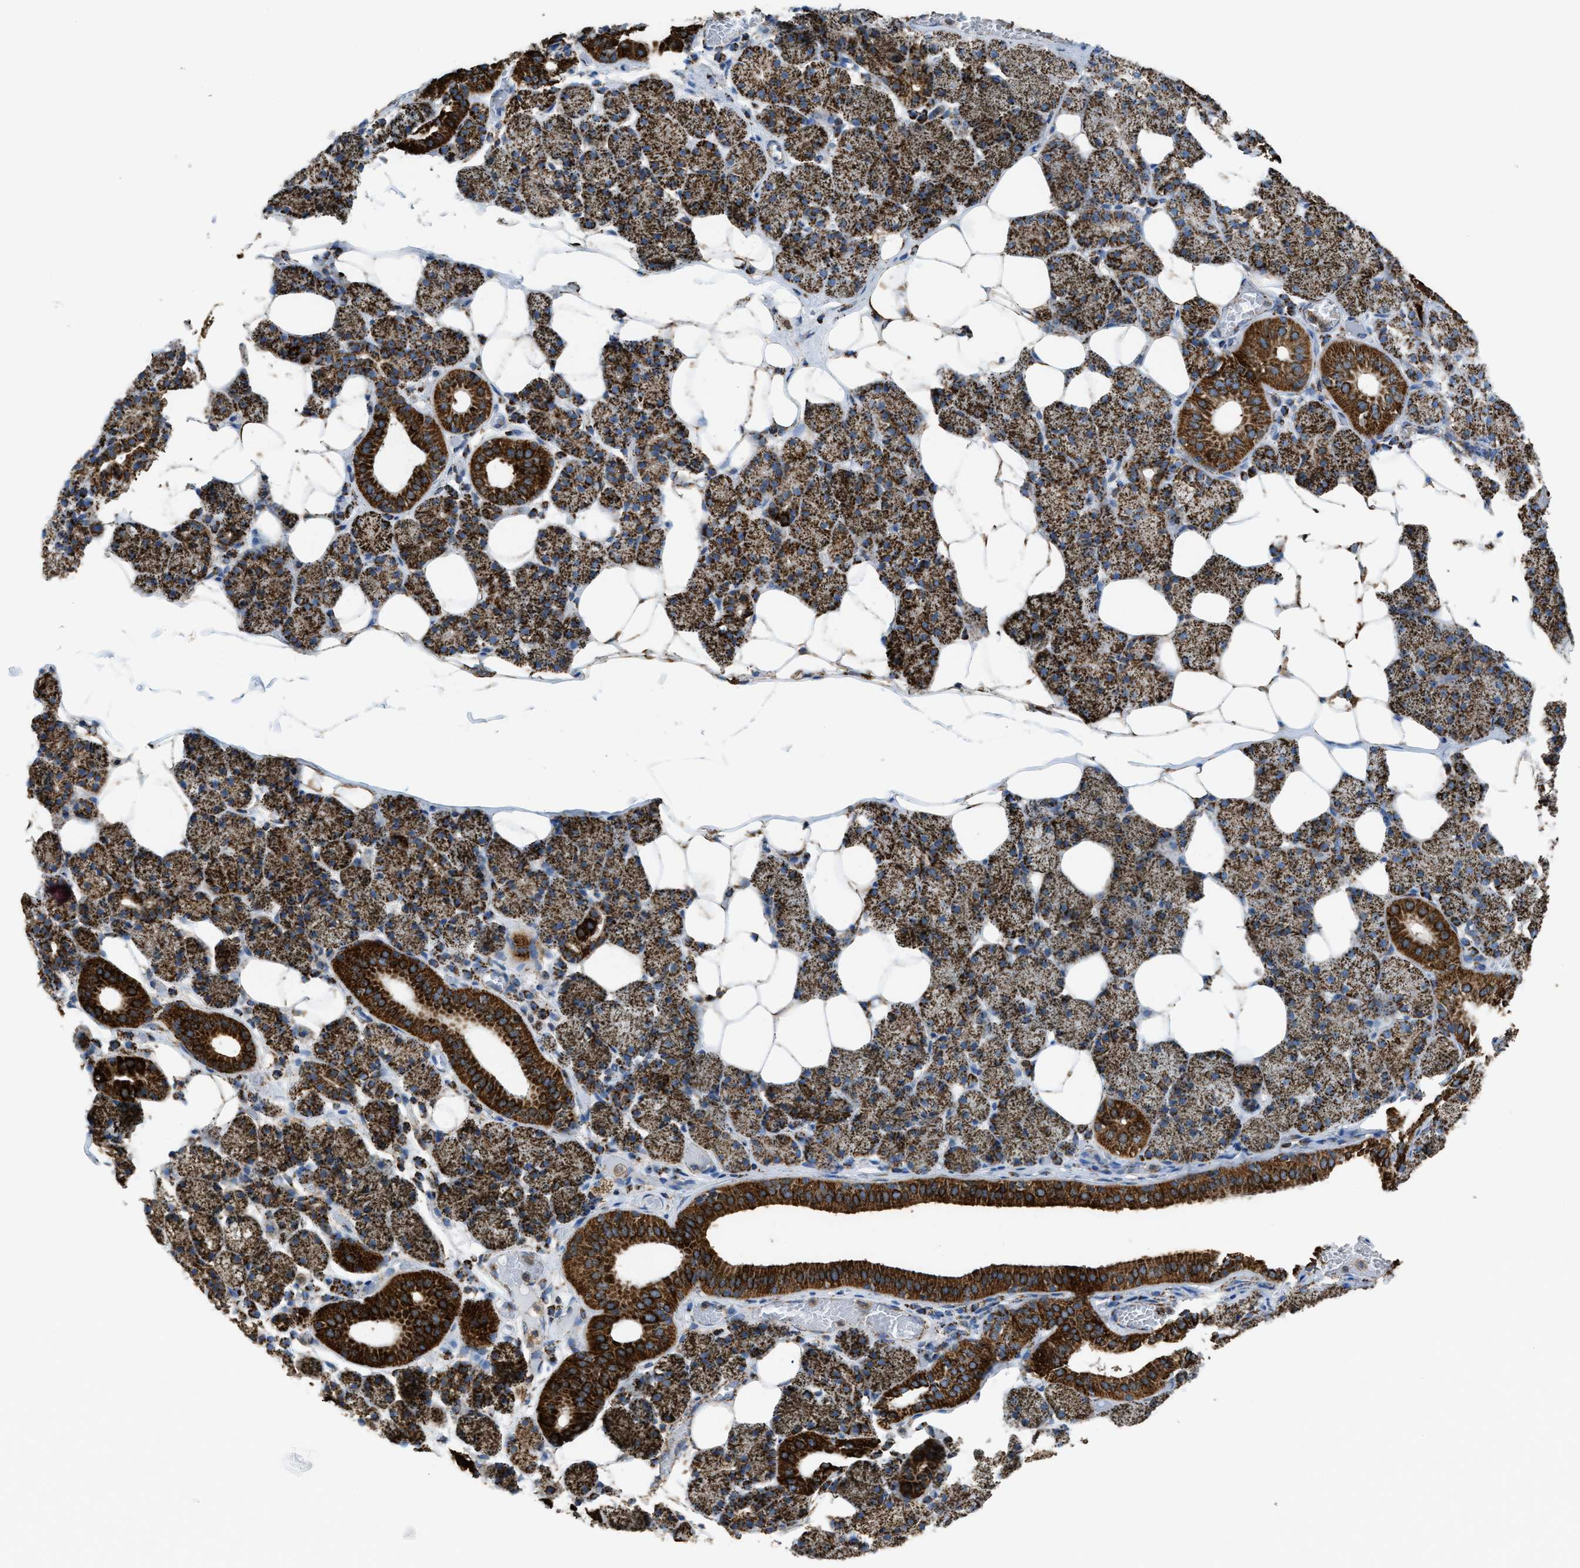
{"staining": {"intensity": "strong", "quantity": ">75%", "location": "cytoplasmic/membranous"}, "tissue": "salivary gland", "cell_type": "Glandular cells", "image_type": "normal", "snomed": [{"axis": "morphology", "description": "Normal tissue, NOS"}, {"axis": "topography", "description": "Salivary gland"}], "caption": "Protein analysis of normal salivary gland reveals strong cytoplasmic/membranous staining in about >75% of glandular cells. The staining was performed using DAB (3,3'-diaminobenzidine), with brown indicating positive protein expression. Nuclei are stained blue with hematoxylin.", "gene": "ECHS1", "patient": {"sex": "female", "age": 33}}